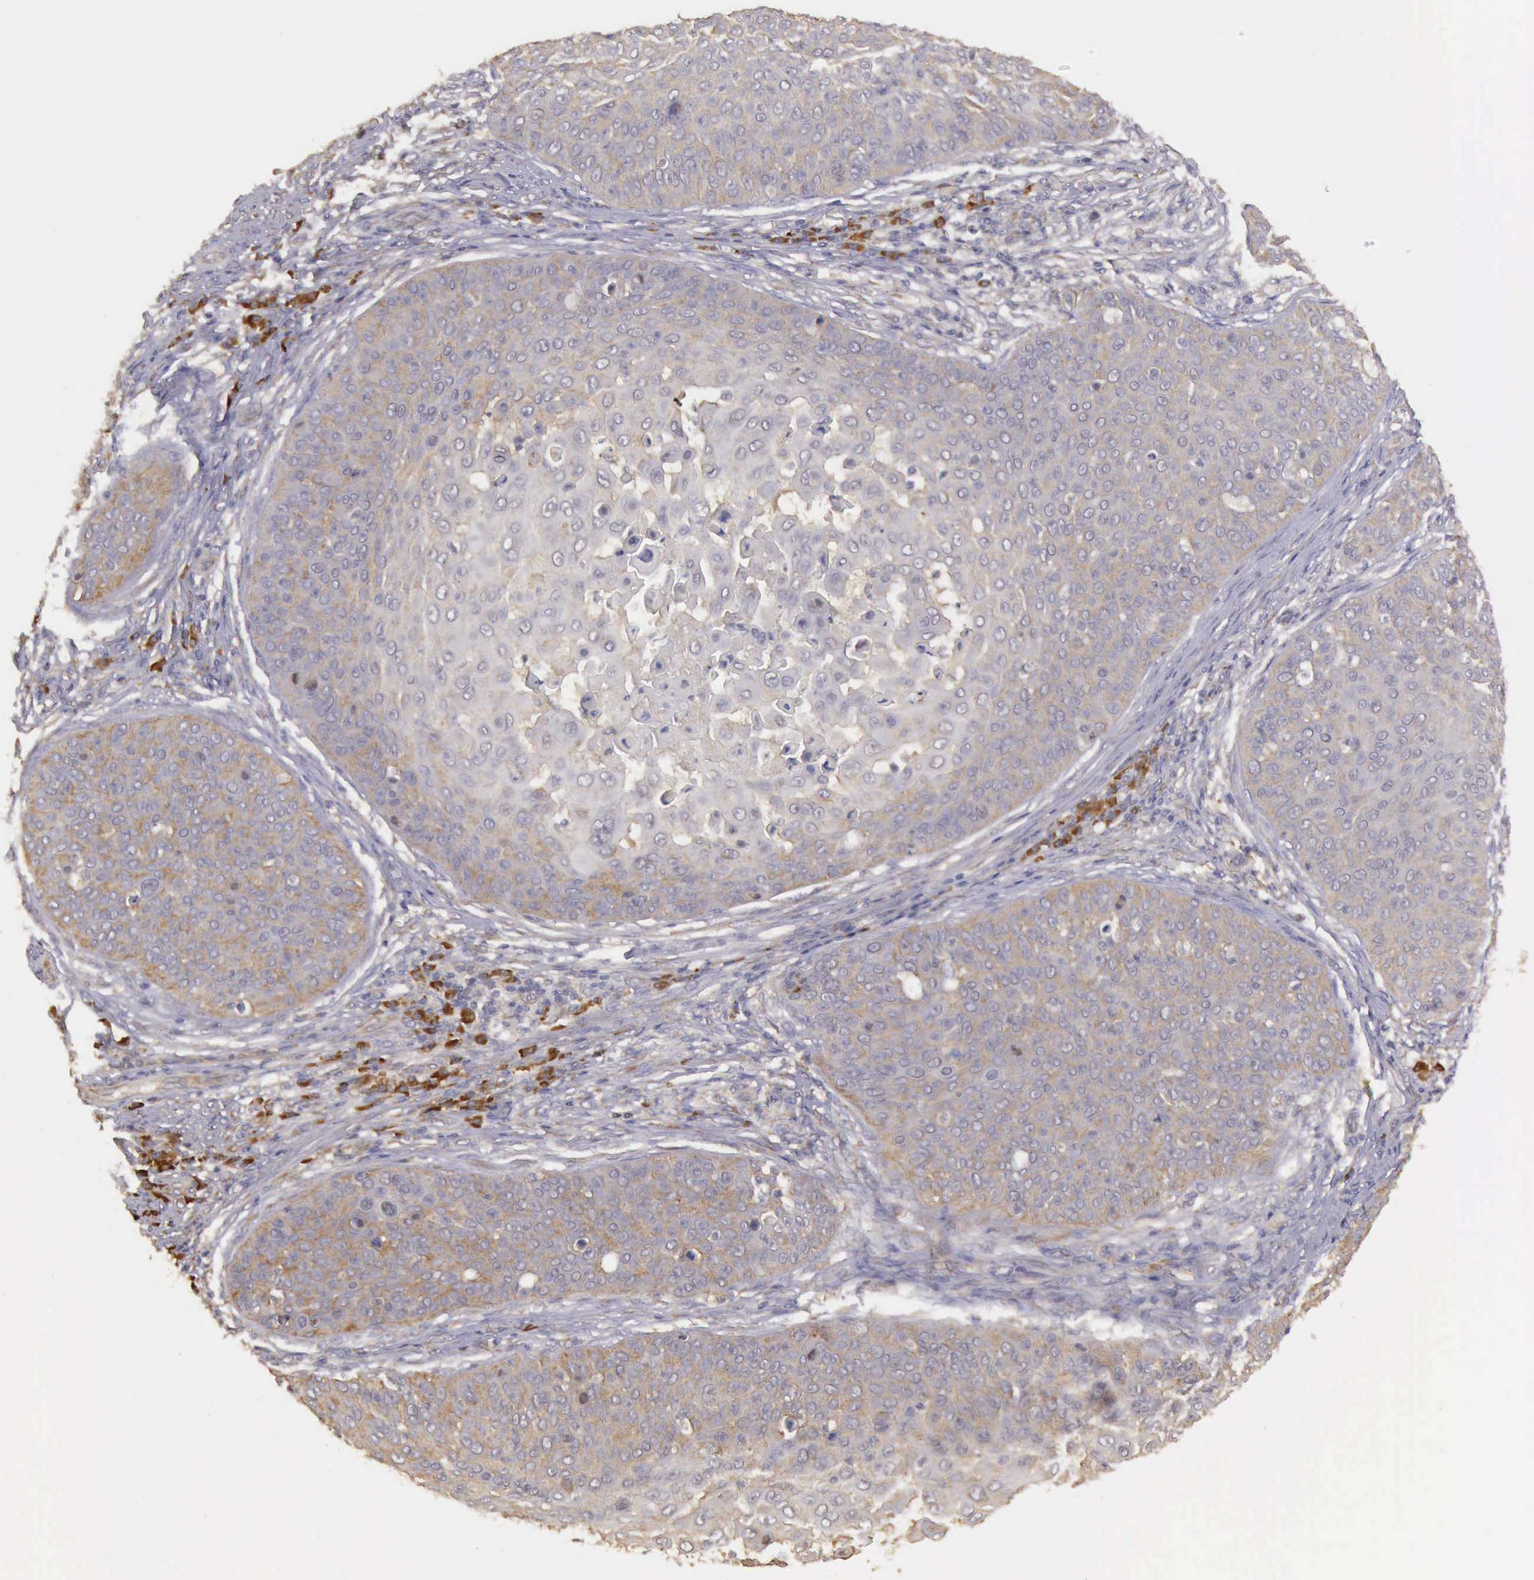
{"staining": {"intensity": "weak", "quantity": ">75%", "location": "cytoplasmic/membranous"}, "tissue": "skin cancer", "cell_type": "Tumor cells", "image_type": "cancer", "snomed": [{"axis": "morphology", "description": "Squamous cell carcinoma, NOS"}, {"axis": "topography", "description": "Skin"}], "caption": "Human skin cancer stained with a brown dye displays weak cytoplasmic/membranous positive staining in about >75% of tumor cells.", "gene": "EIF5", "patient": {"sex": "male", "age": 82}}